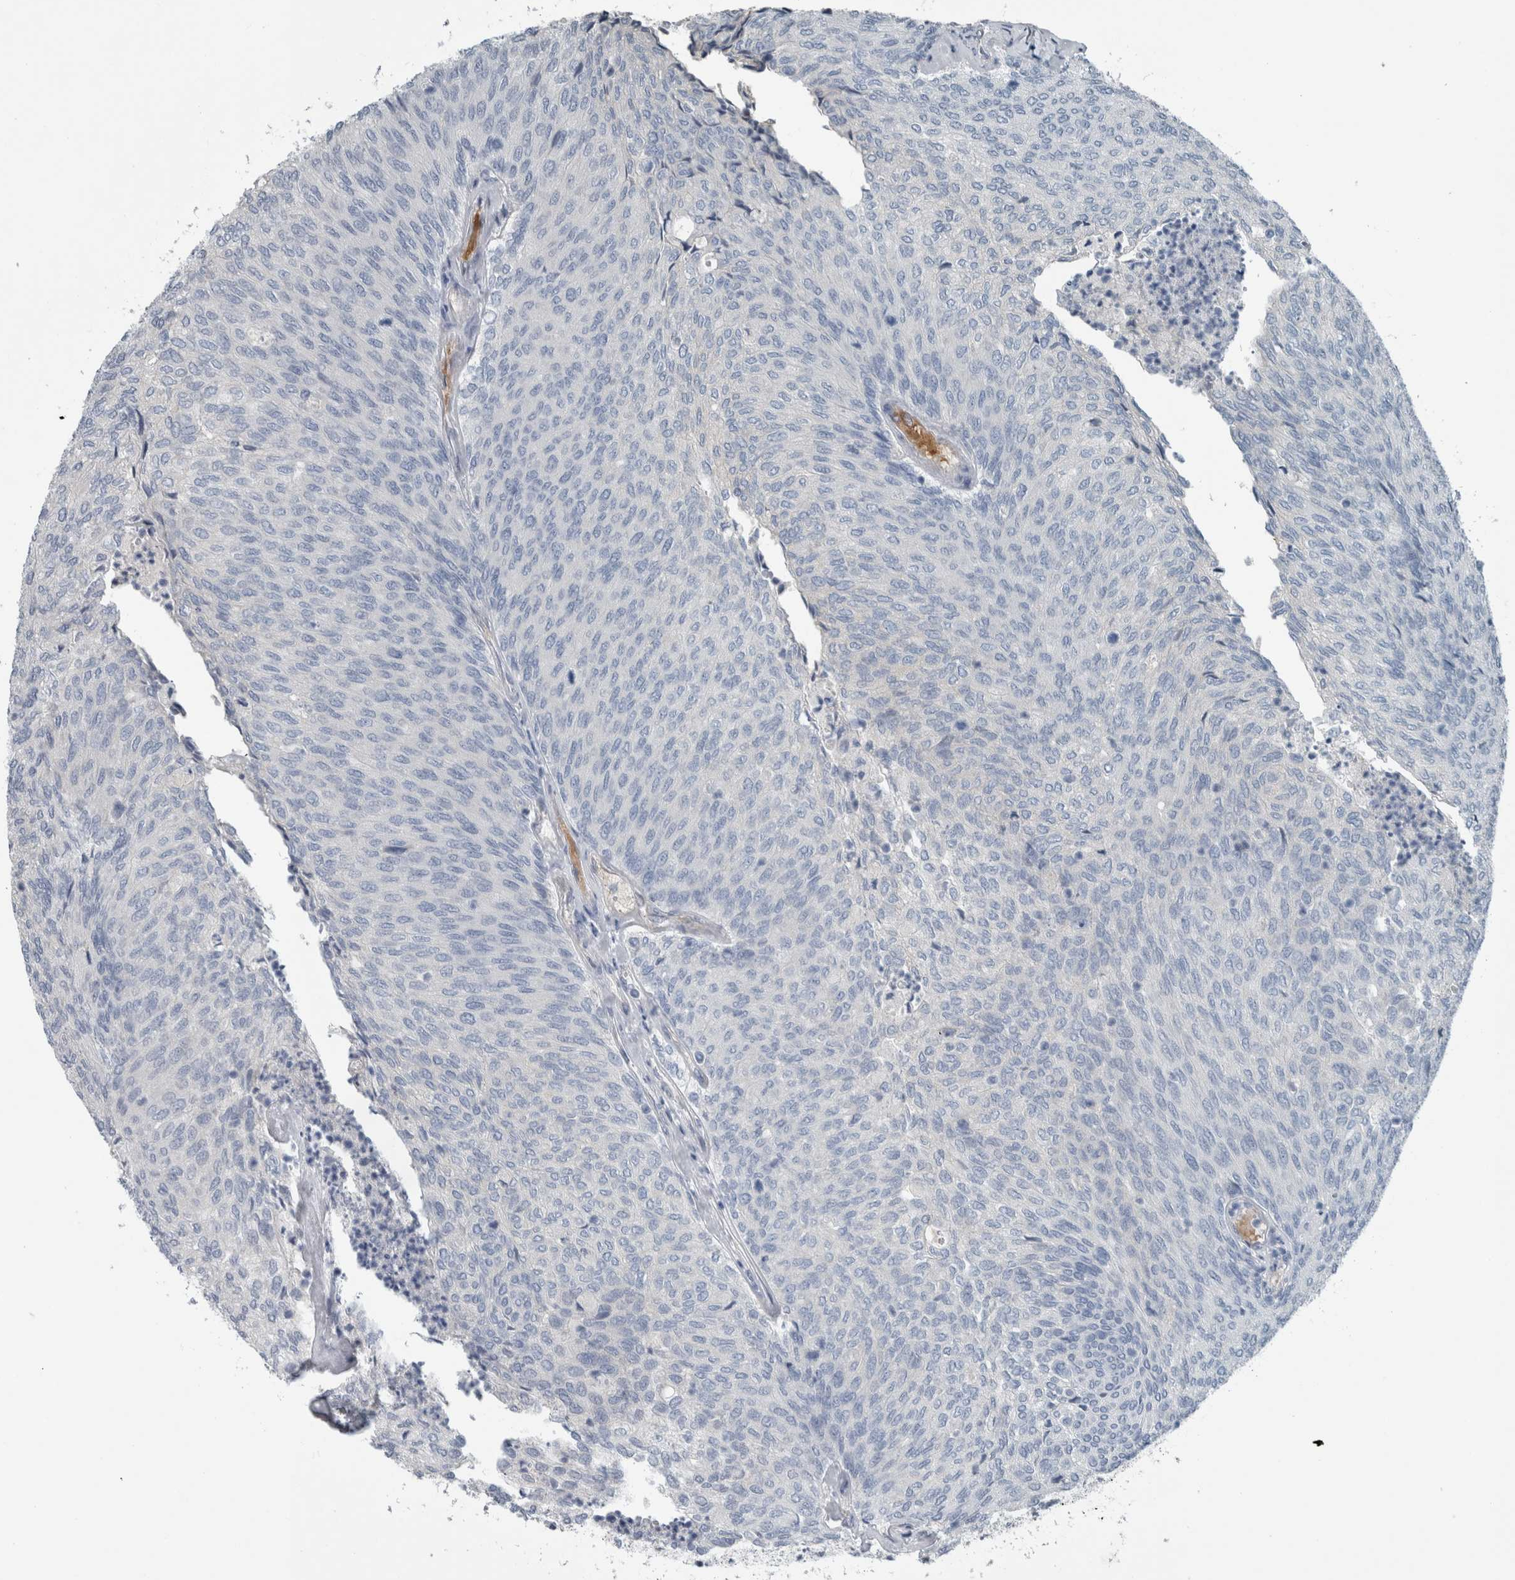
{"staining": {"intensity": "negative", "quantity": "none", "location": "none"}, "tissue": "urothelial cancer", "cell_type": "Tumor cells", "image_type": "cancer", "snomed": [{"axis": "morphology", "description": "Urothelial carcinoma, Low grade"}, {"axis": "topography", "description": "Urinary bladder"}], "caption": "High power microscopy image of an IHC image of urothelial cancer, revealing no significant positivity in tumor cells. Brightfield microscopy of IHC stained with DAB (3,3'-diaminobenzidine) (brown) and hematoxylin (blue), captured at high magnification.", "gene": "SH3GL2", "patient": {"sex": "female", "age": 79}}